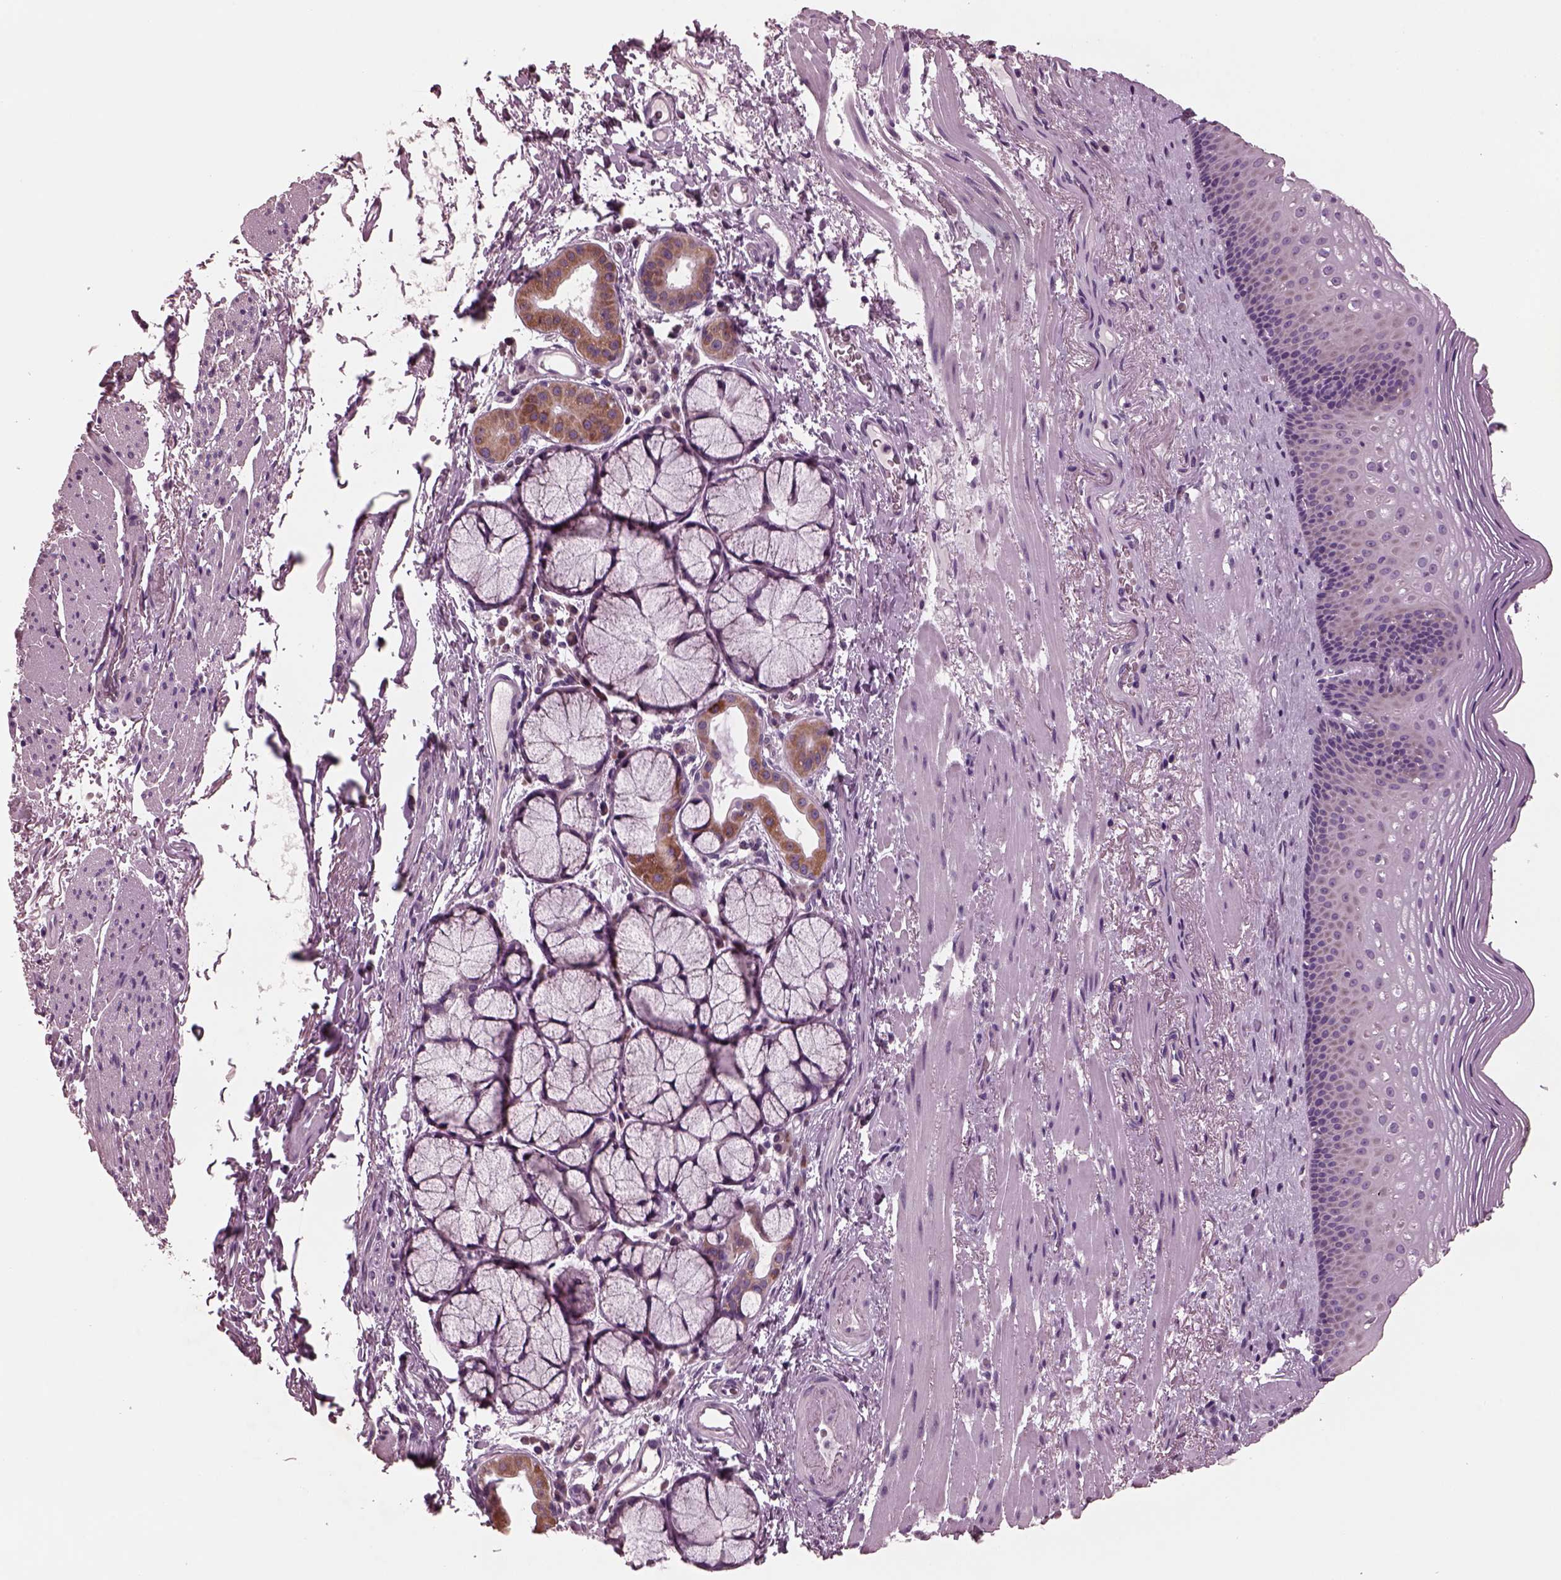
{"staining": {"intensity": "weak", "quantity": "<25%", "location": "cytoplasmic/membranous"}, "tissue": "esophagus", "cell_type": "Squamous epithelial cells", "image_type": "normal", "snomed": [{"axis": "morphology", "description": "Normal tissue, NOS"}, {"axis": "topography", "description": "Esophagus"}], "caption": "An IHC histopathology image of normal esophagus is shown. There is no staining in squamous epithelial cells of esophagus.", "gene": "AP4M1", "patient": {"sex": "male", "age": 76}}